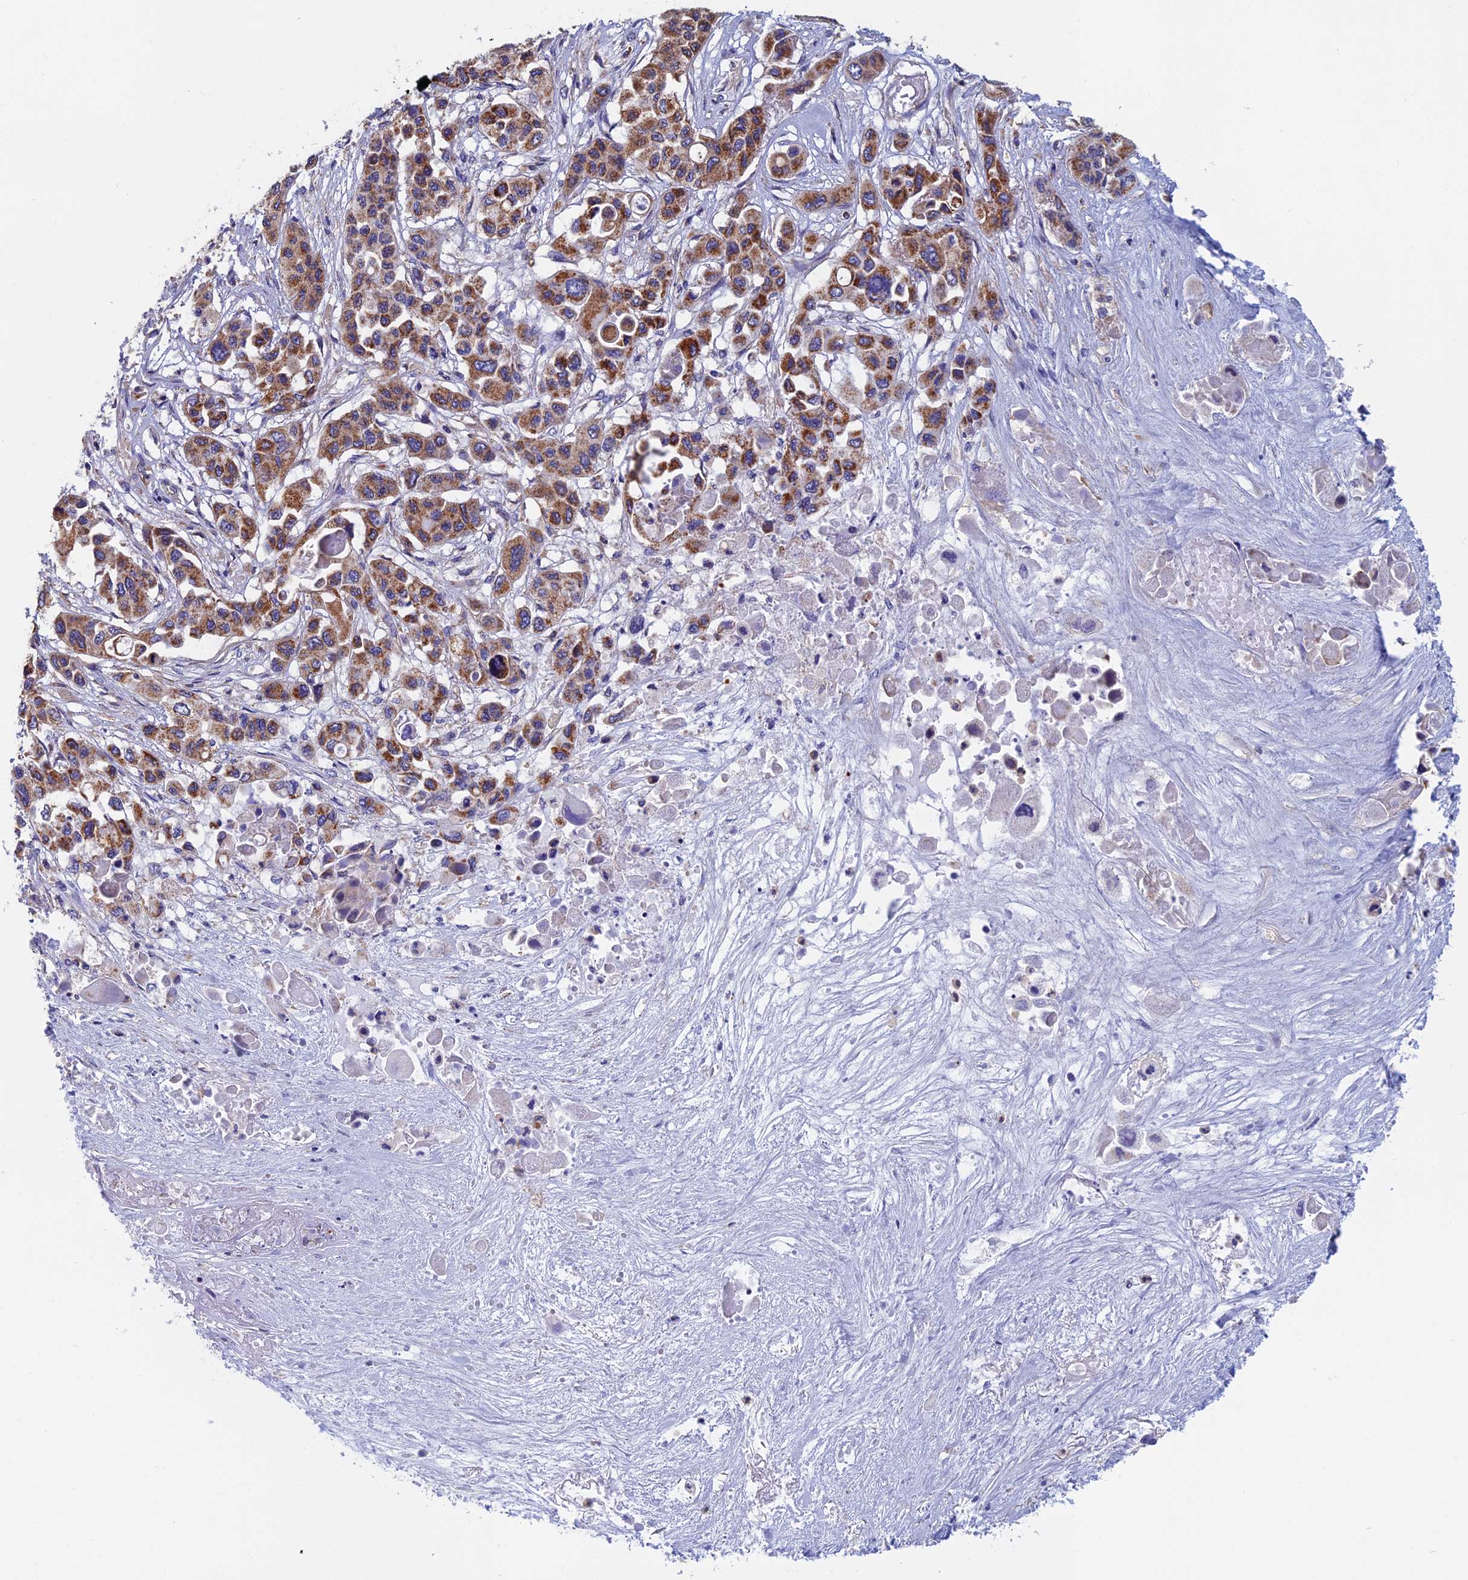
{"staining": {"intensity": "moderate", "quantity": ">75%", "location": "cytoplasmic/membranous"}, "tissue": "pancreatic cancer", "cell_type": "Tumor cells", "image_type": "cancer", "snomed": [{"axis": "morphology", "description": "Adenocarcinoma, NOS"}, {"axis": "topography", "description": "Pancreas"}], "caption": "Immunohistochemistry of pancreatic cancer (adenocarcinoma) exhibits medium levels of moderate cytoplasmic/membranous positivity in approximately >75% of tumor cells. (IHC, brightfield microscopy, high magnification).", "gene": "HSD17B8", "patient": {"sex": "male", "age": 92}}